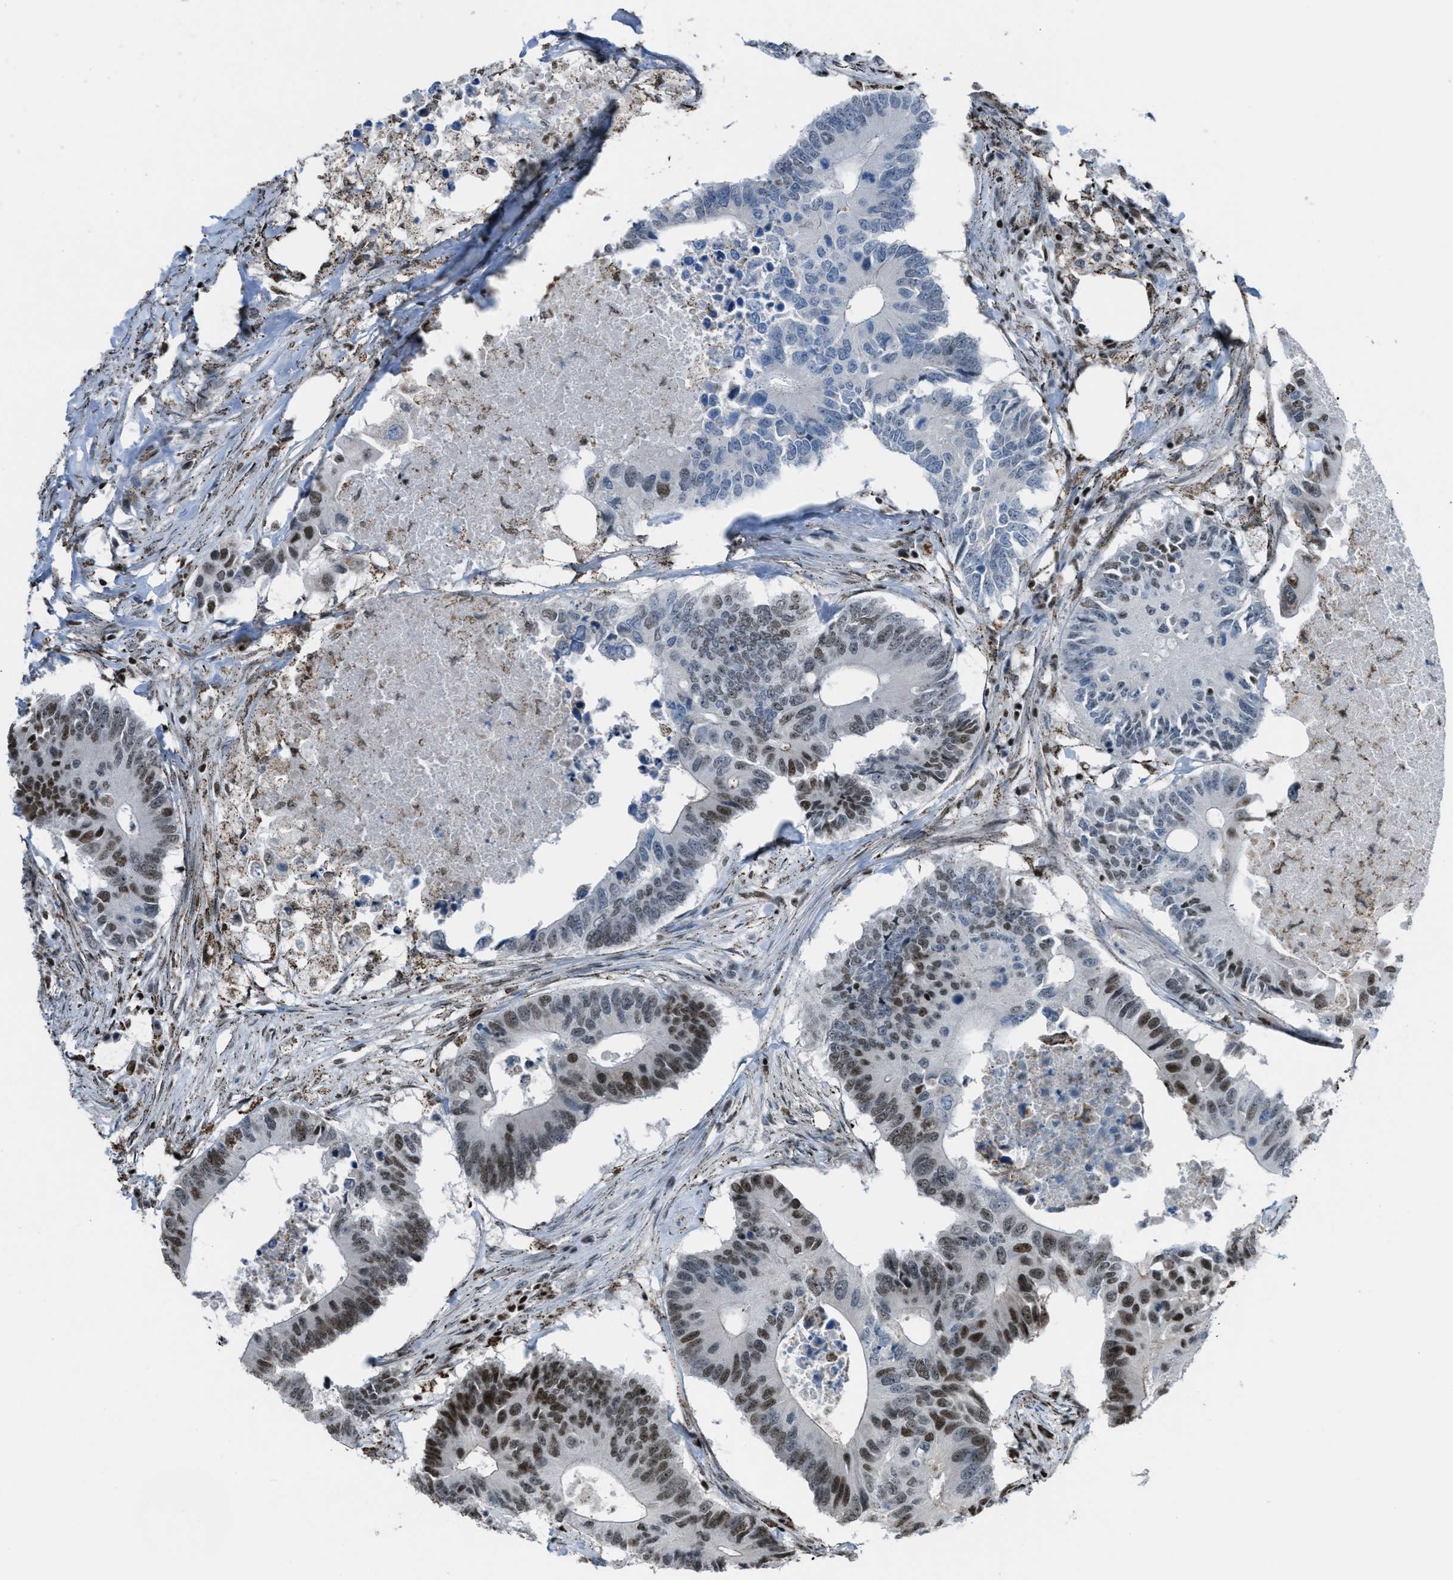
{"staining": {"intensity": "moderate", "quantity": "25%-75%", "location": "nuclear"}, "tissue": "colorectal cancer", "cell_type": "Tumor cells", "image_type": "cancer", "snomed": [{"axis": "morphology", "description": "Adenocarcinoma, NOS"}, {"axis": "topography", "description": "Colon"}], "caption": "An immunohistochemistry photomicrograph of tumor tissue is shown. Protein staining in brown labels moderate nuclear positivity in adenocarcinoma (colorectal) within tumor cells.", "gene": "SLFN5", "patient": {"sex": "male", "age": 71}}